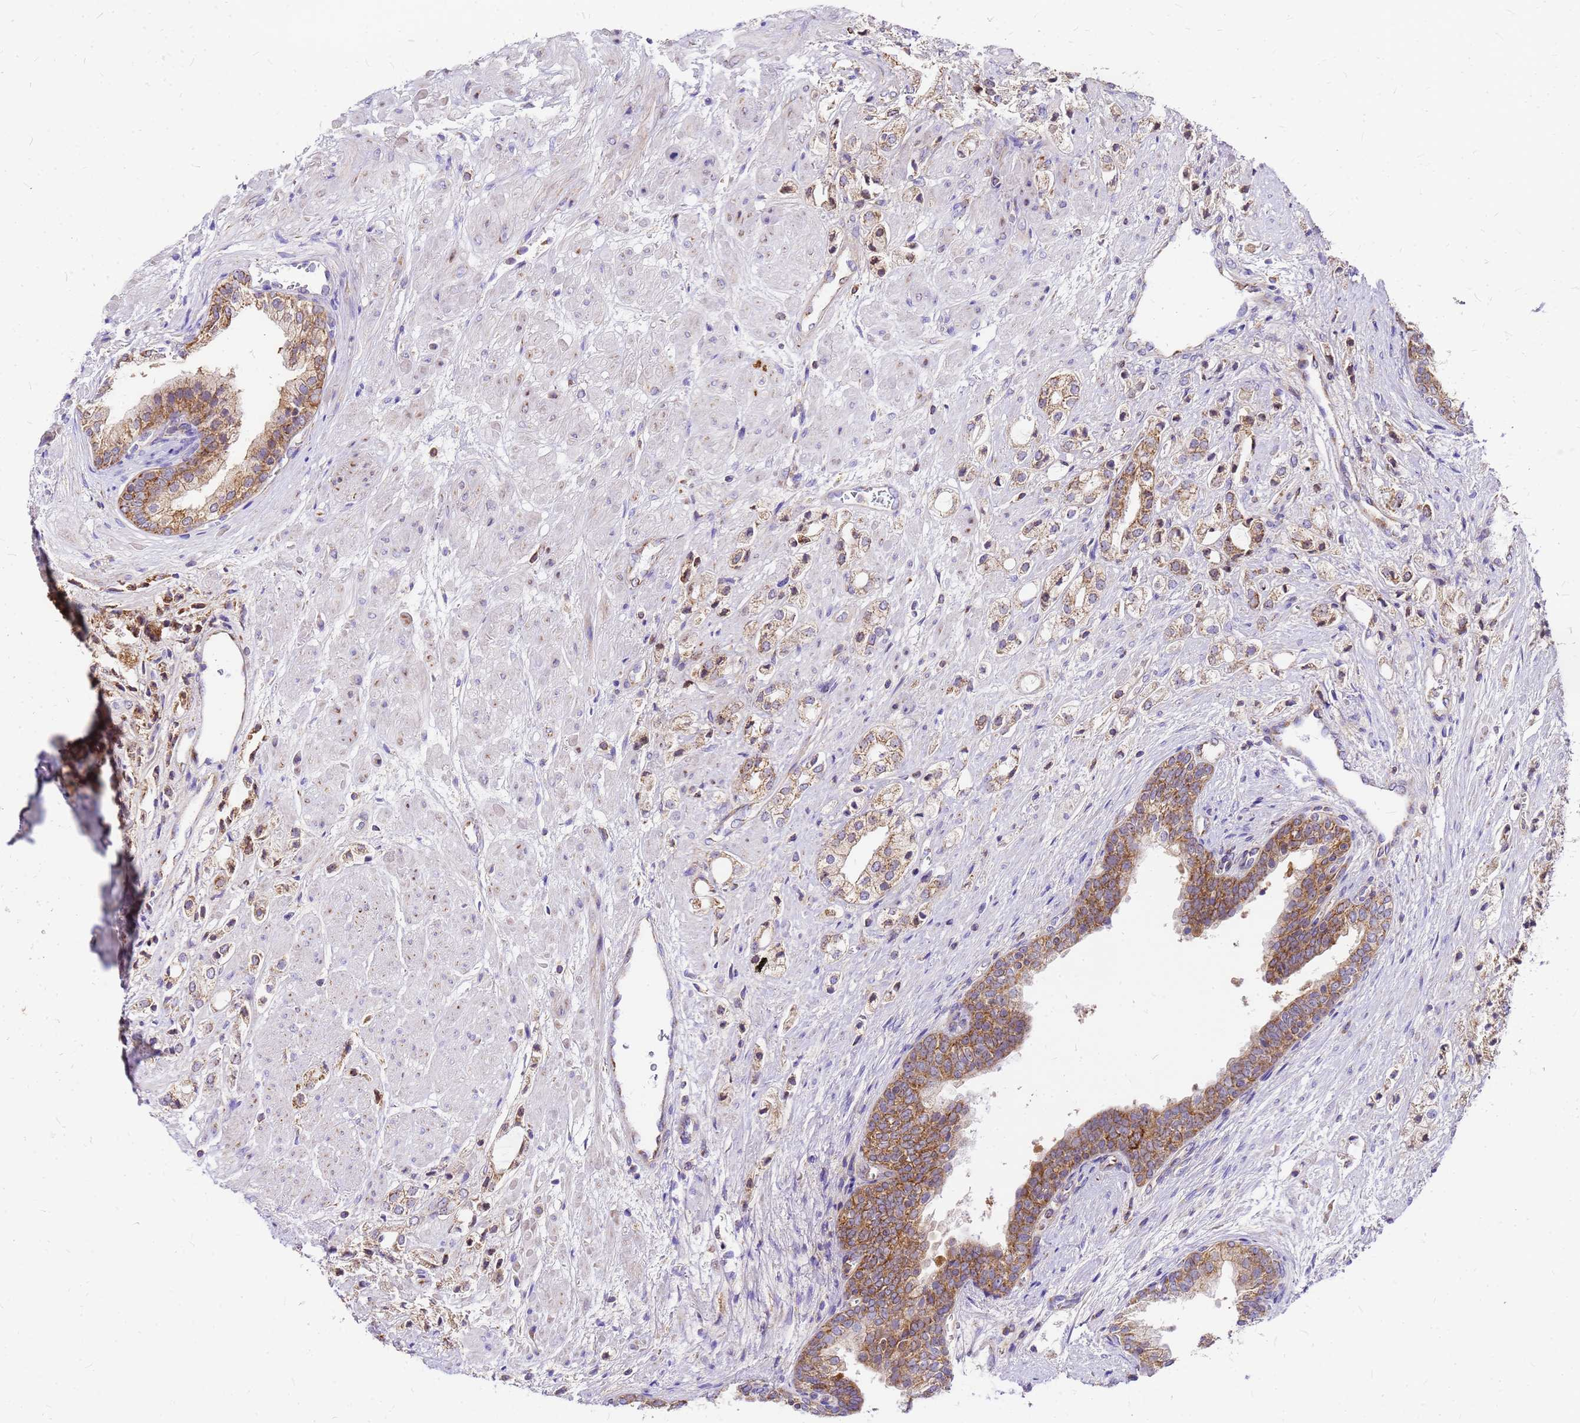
{"staining": {"intensity": "moderate", "quantity": ">75%", "location": "cytoplasmic/membranous"}, "tissue": "prostate cancer", "cell_type": "Tumor cells", "image_type": "cancer", "snomed": [{"axis": "morphology", "description": "Adenocarcinoma, High grade"}, {"axis": "topography", "description": "Prostate"}], "caption": "Immunohistochemistry (IHC) micrograph of human prostate cancer stained for a protein (brown), which displays medium levels of moderate cytoplasmic/membranous expression in approximately >75% of tumor cells.", "gene": "MRPS26", "patient": {"sex": "male", "age": 50}}